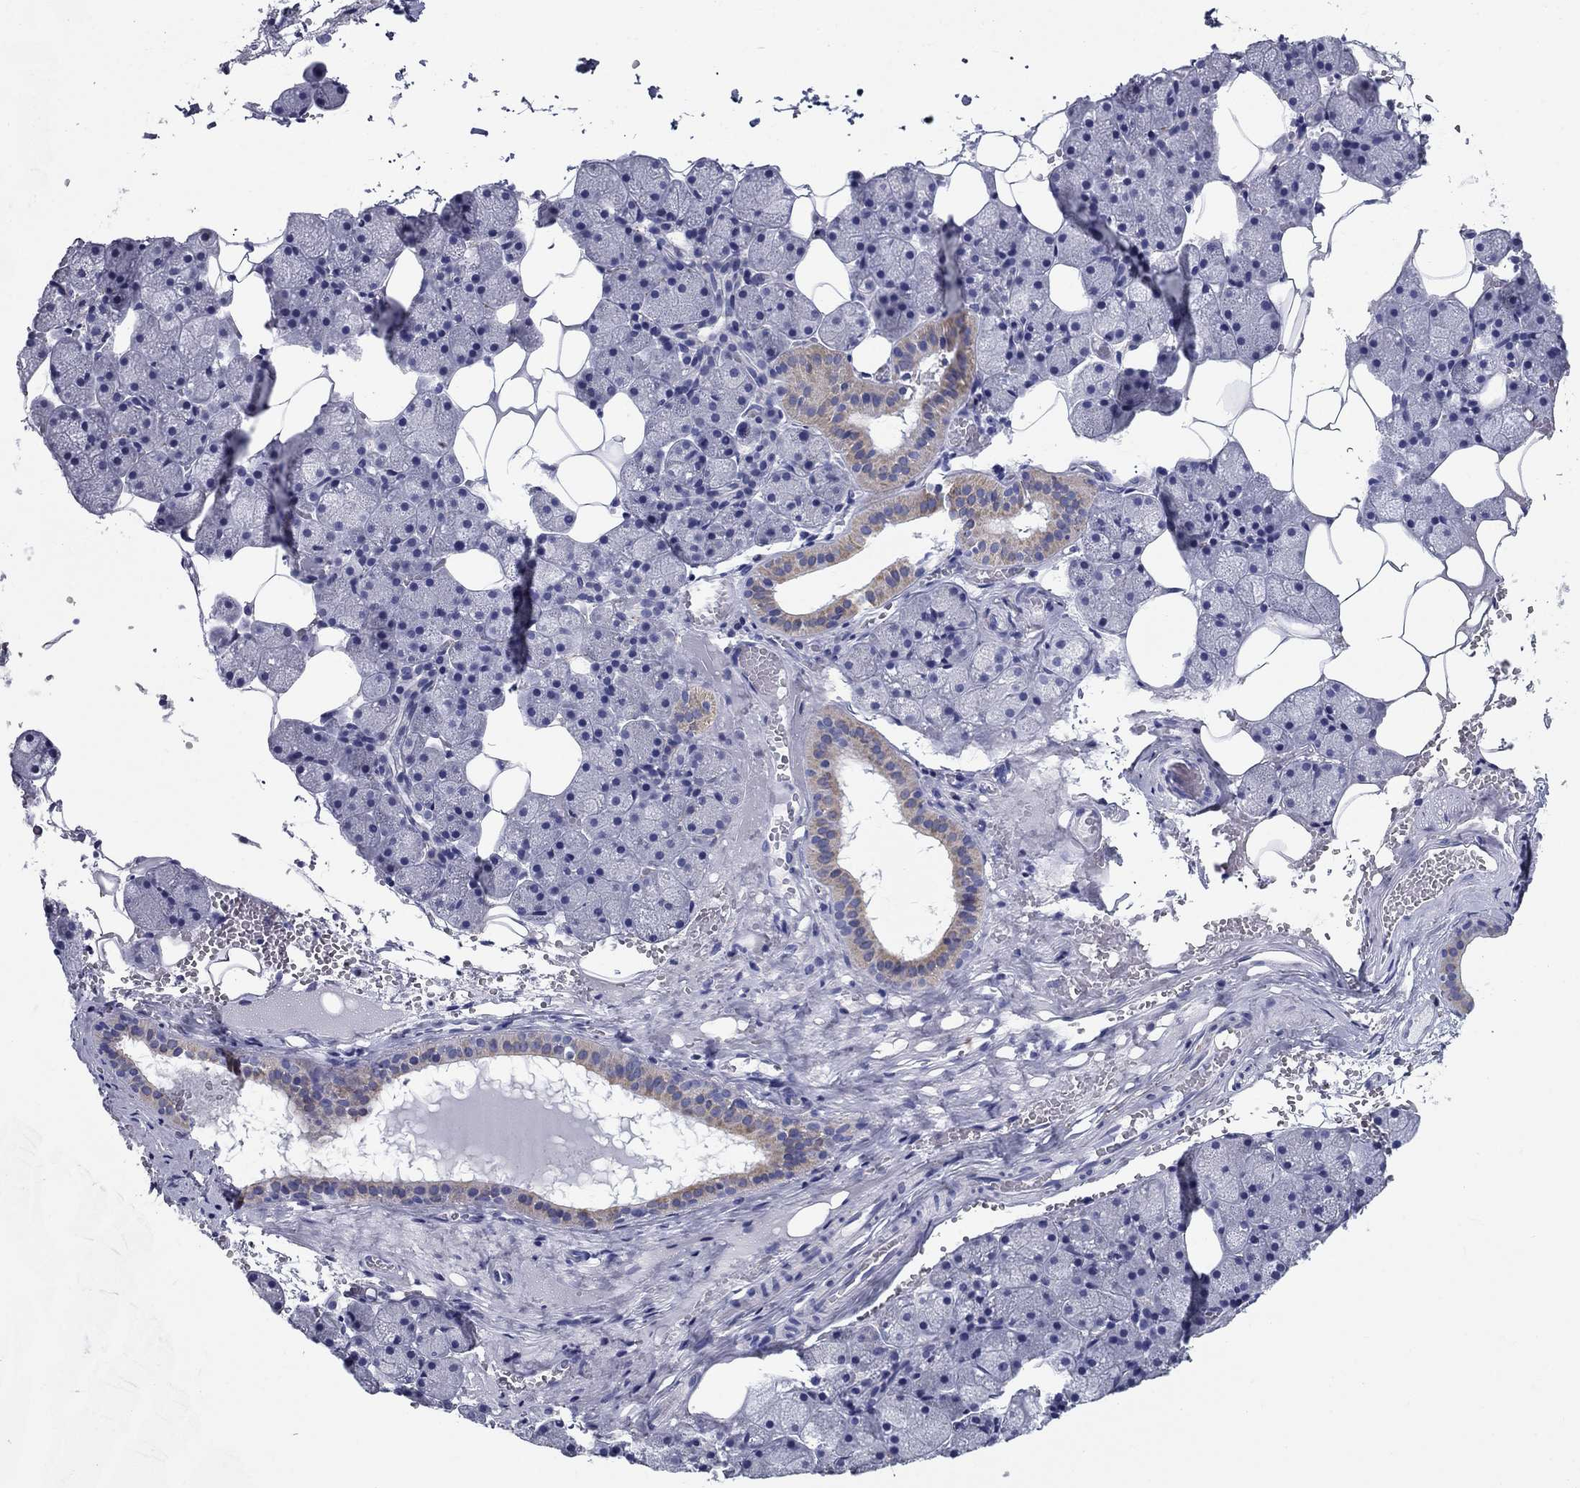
{"staining": {"intensity": "weak", "quantity": "<25%", "location": "cytoplasmic/membranous"}, "tissue": "salivary gland", "cell_type": "Glandular cells", "image_type": "normal", "snomed": [{"axis": "morphology", "description": "Normal tissue, NOS"}, {"axis": "topography", "description": "Salivary gland"}], "caption": "Immunohistochemistry (IHC) histopathology image of normal salivary gland: human salivary gland stained with DAB shows no significant protein expression in glandular cells. The staining was performed using DAB (3,3'-diaminobenzidine) to visualize the protein expression in brown, while the nuclei were stained in blue with hematoxylin (Magnification: 20x).", "gene": "UPB1", "patient": {"sex": "male", "age": 38}}